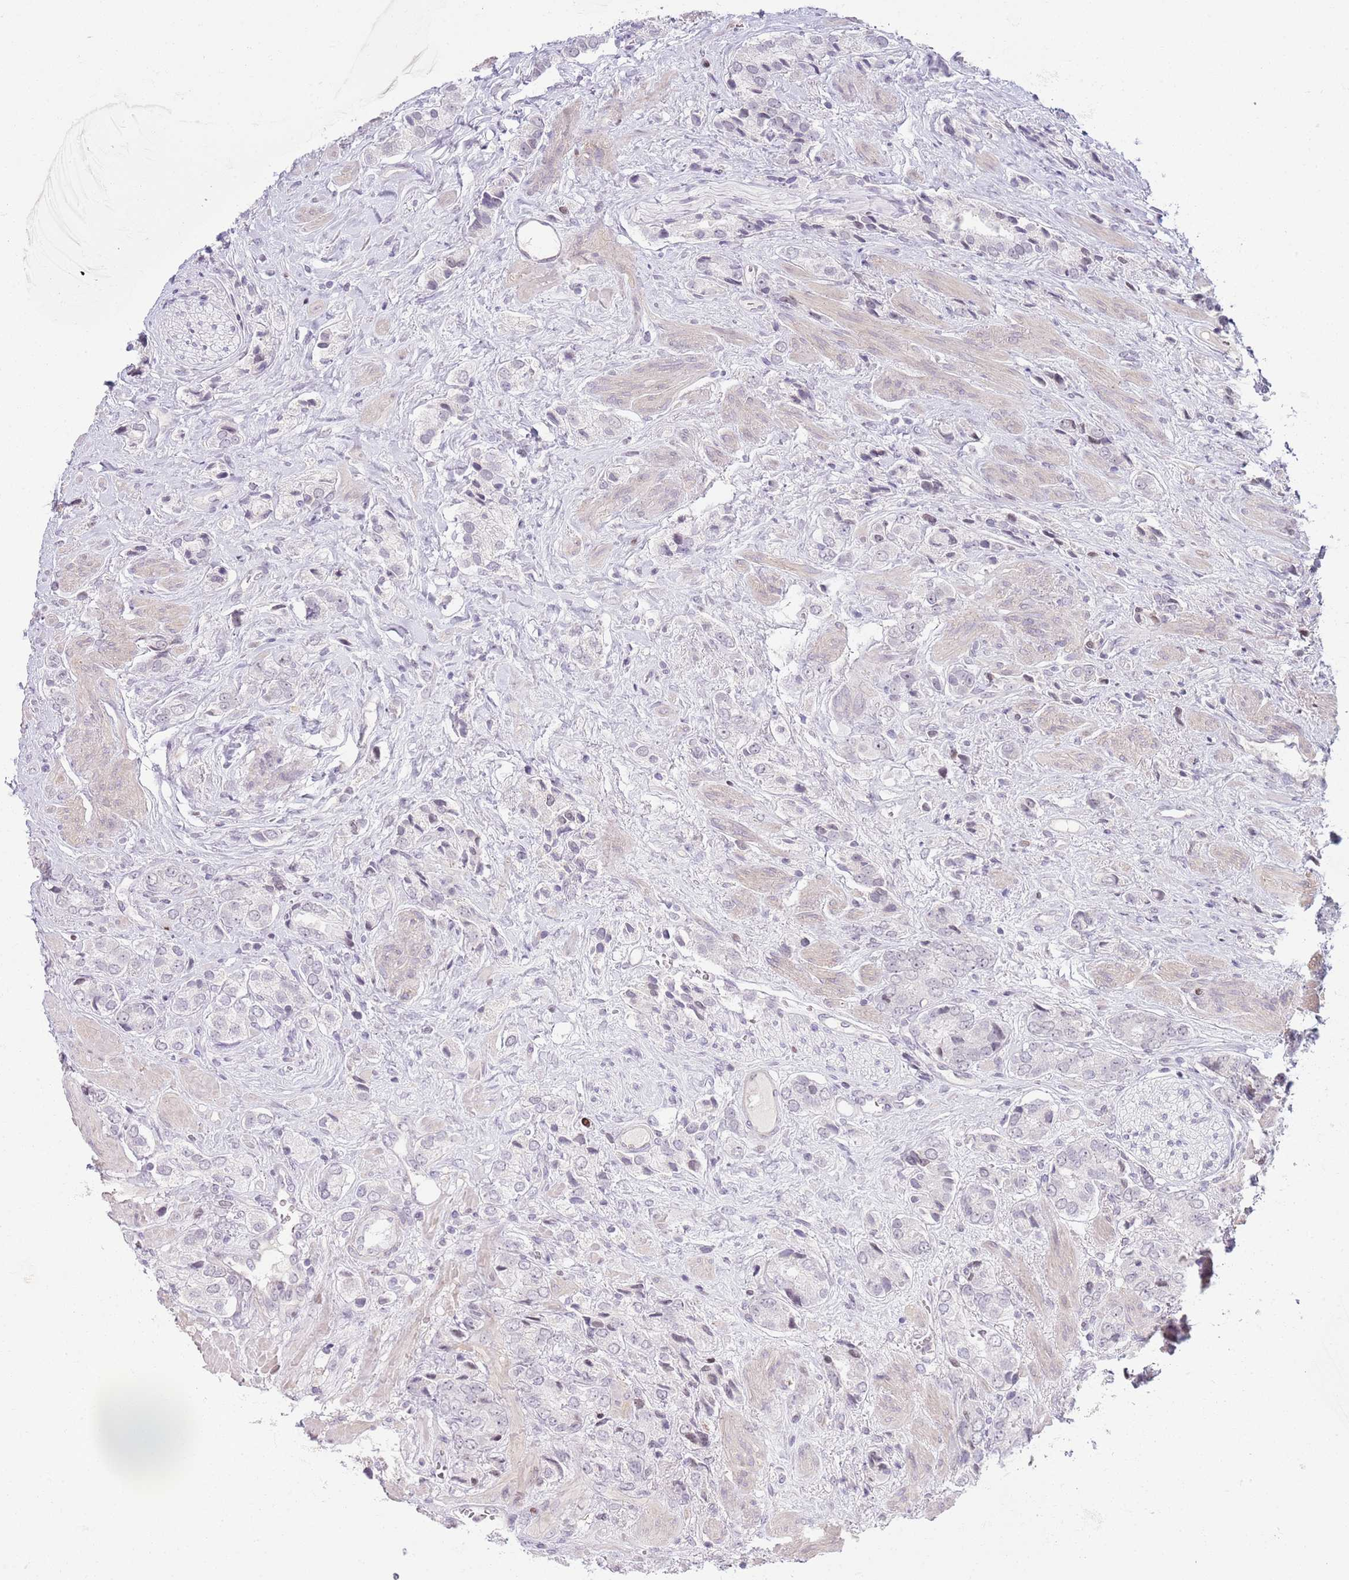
{"staining": {"intensity": "negative", "quantity": "none", "location": "none"}, "tissue": "prostate cancer", "cell_type": "Tumor cells", "image_type": "cancer", "snomed": [{"axis": "morphology", "description": "Adenocarcinoma, High grade"}, {"axis": "topography", "description": "Prostate and seminal vesicle, NOS"}], "caption": "Tumor cells show no significant positivity in adenocarcinoma (high-grade) (prostate).", "gene": "MFSD10", "patient": {"sex": "male", "age": 64}}